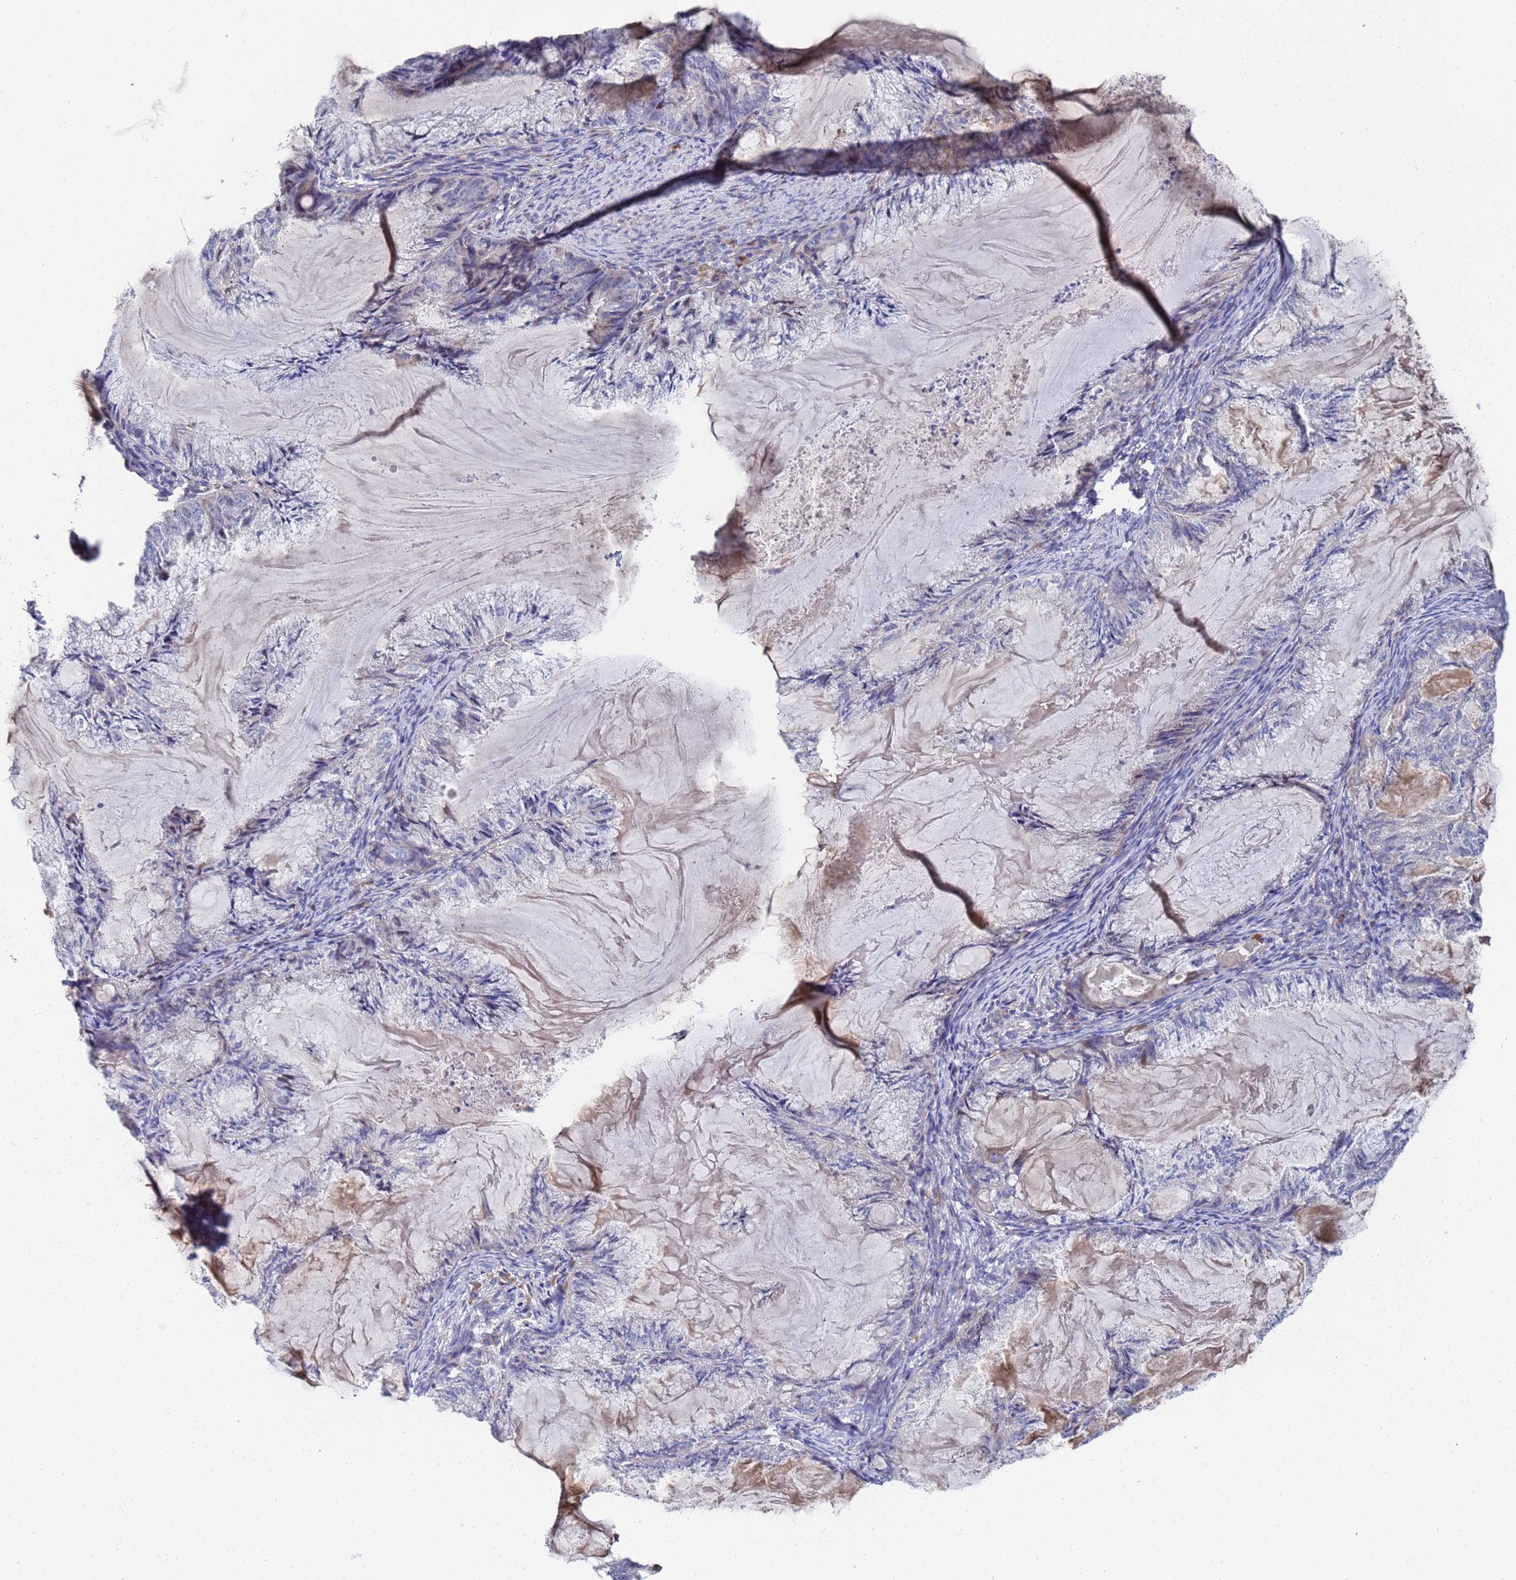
{"staining": {"intensity": "negative", "quantity": "none", "location": "none"}, "tissue": "endometrial cancer", "cell_type": "Tumor cells", "image_type": "cancer", "snomed": [{"axis": "morphology", "description": "Adenocarcinoma, NOS"}, {"axis": "topography", "description": "Endometrium"}], "caption": "Tumor cells are negative for protein expression in human endometrial cancer.", "gene": "TCP10L", "patient": {"sex": "female", "age": 86}}